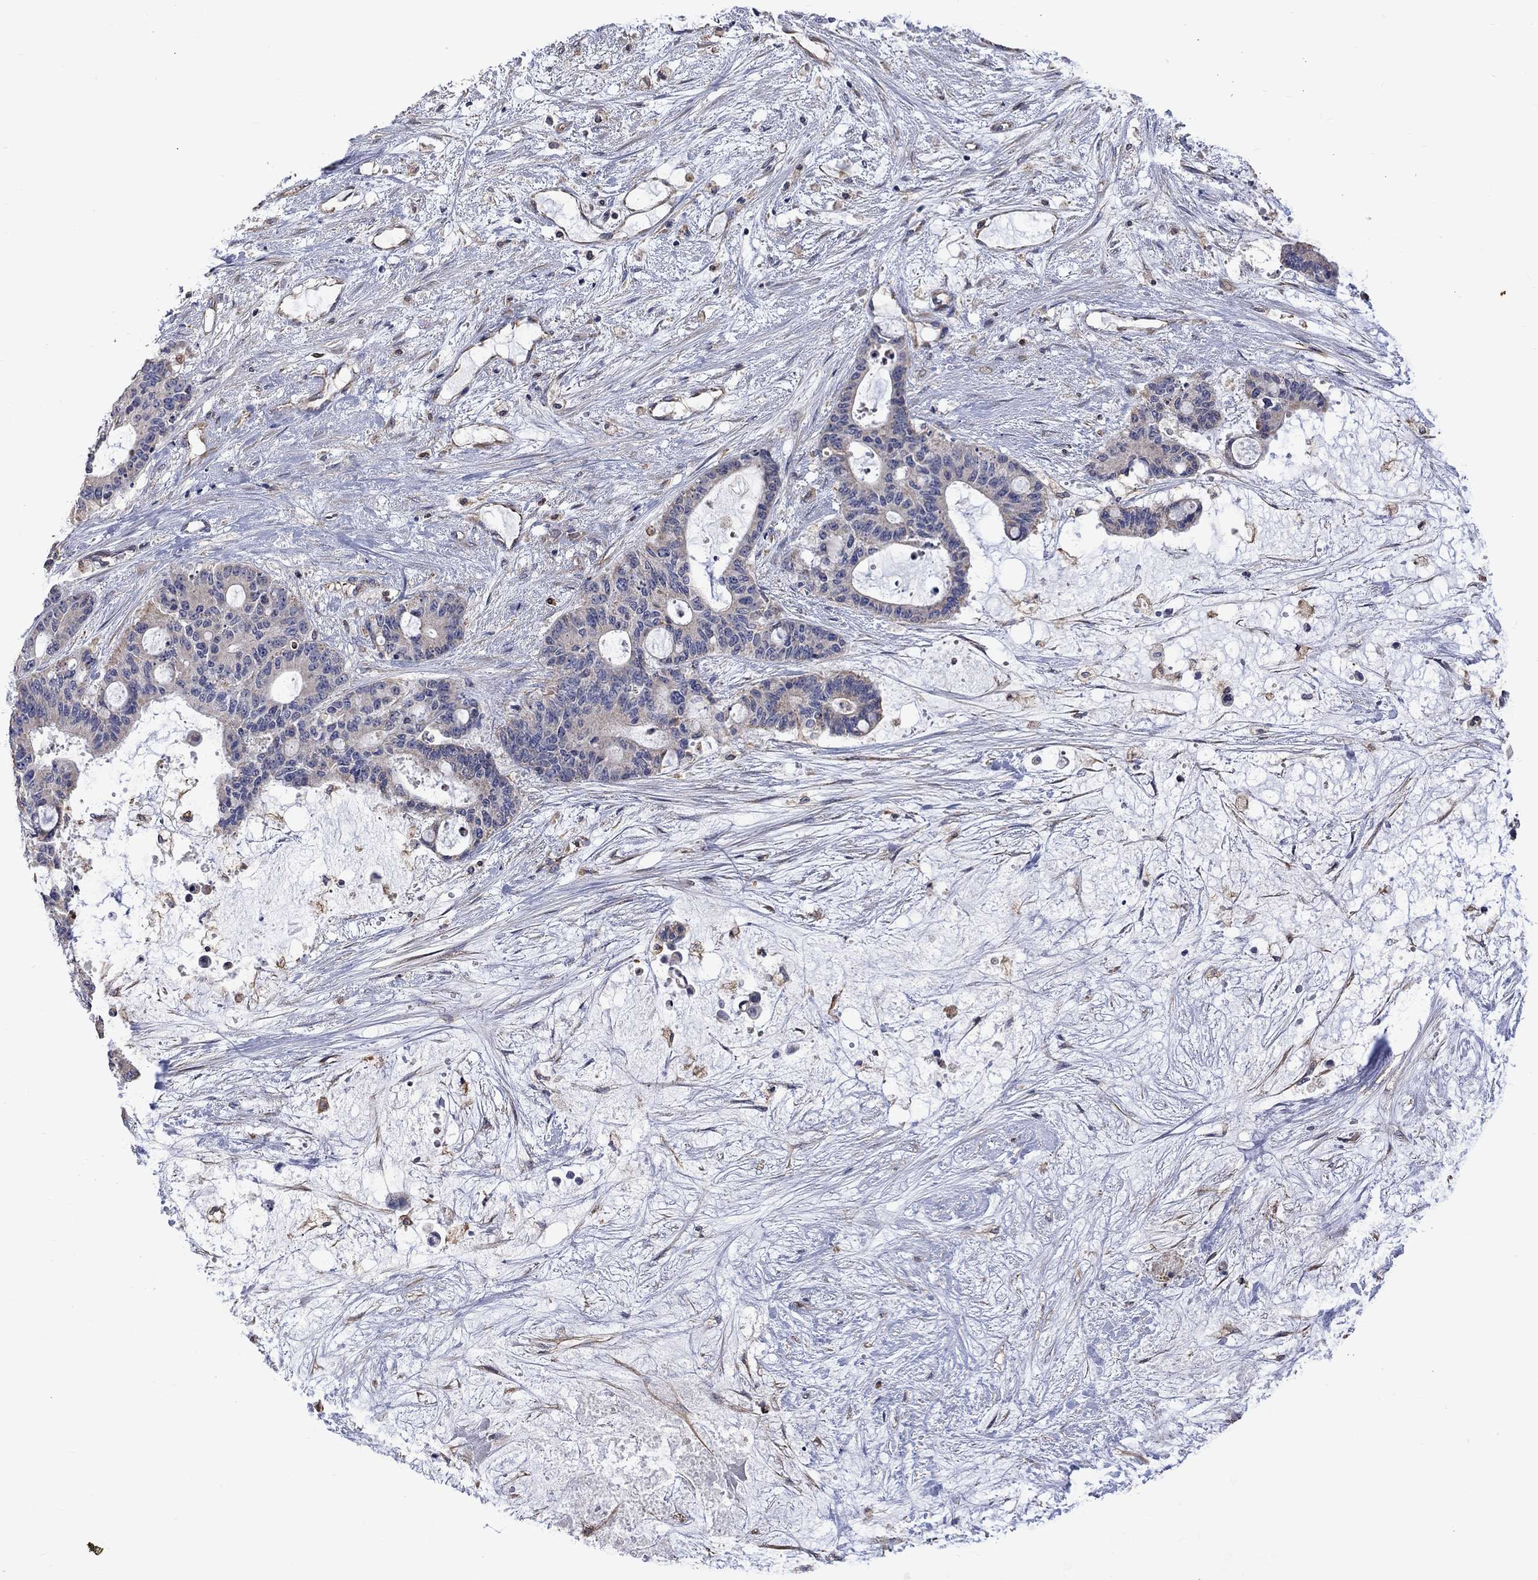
{"staining": {"intensity": "negative", "quantity": "none", "location": "none"}, "tissue": "liver cancer", "cell_type": "Tumor cells", "image_type": "cancer", "snomed": [{"axis": "morphology", "description": "Normal tissue, NOS"}, {"axis": "morphology", "description": "Cholangiocarcinoma"}, {"axis": "topography", "description": "Liver"}, {"axis": "topography", "description": "Peripheral nerve tissue"}], "caption": "Immunohistochemistry histopathology image of neoplastic tissue: liver cancer stained with DAB (3,3'-diaminobenzidine) exhibits no significant protein expression in tumor cells.", "gene": "CAMKK2", "patient": {"sex": "female", "age": 73}}